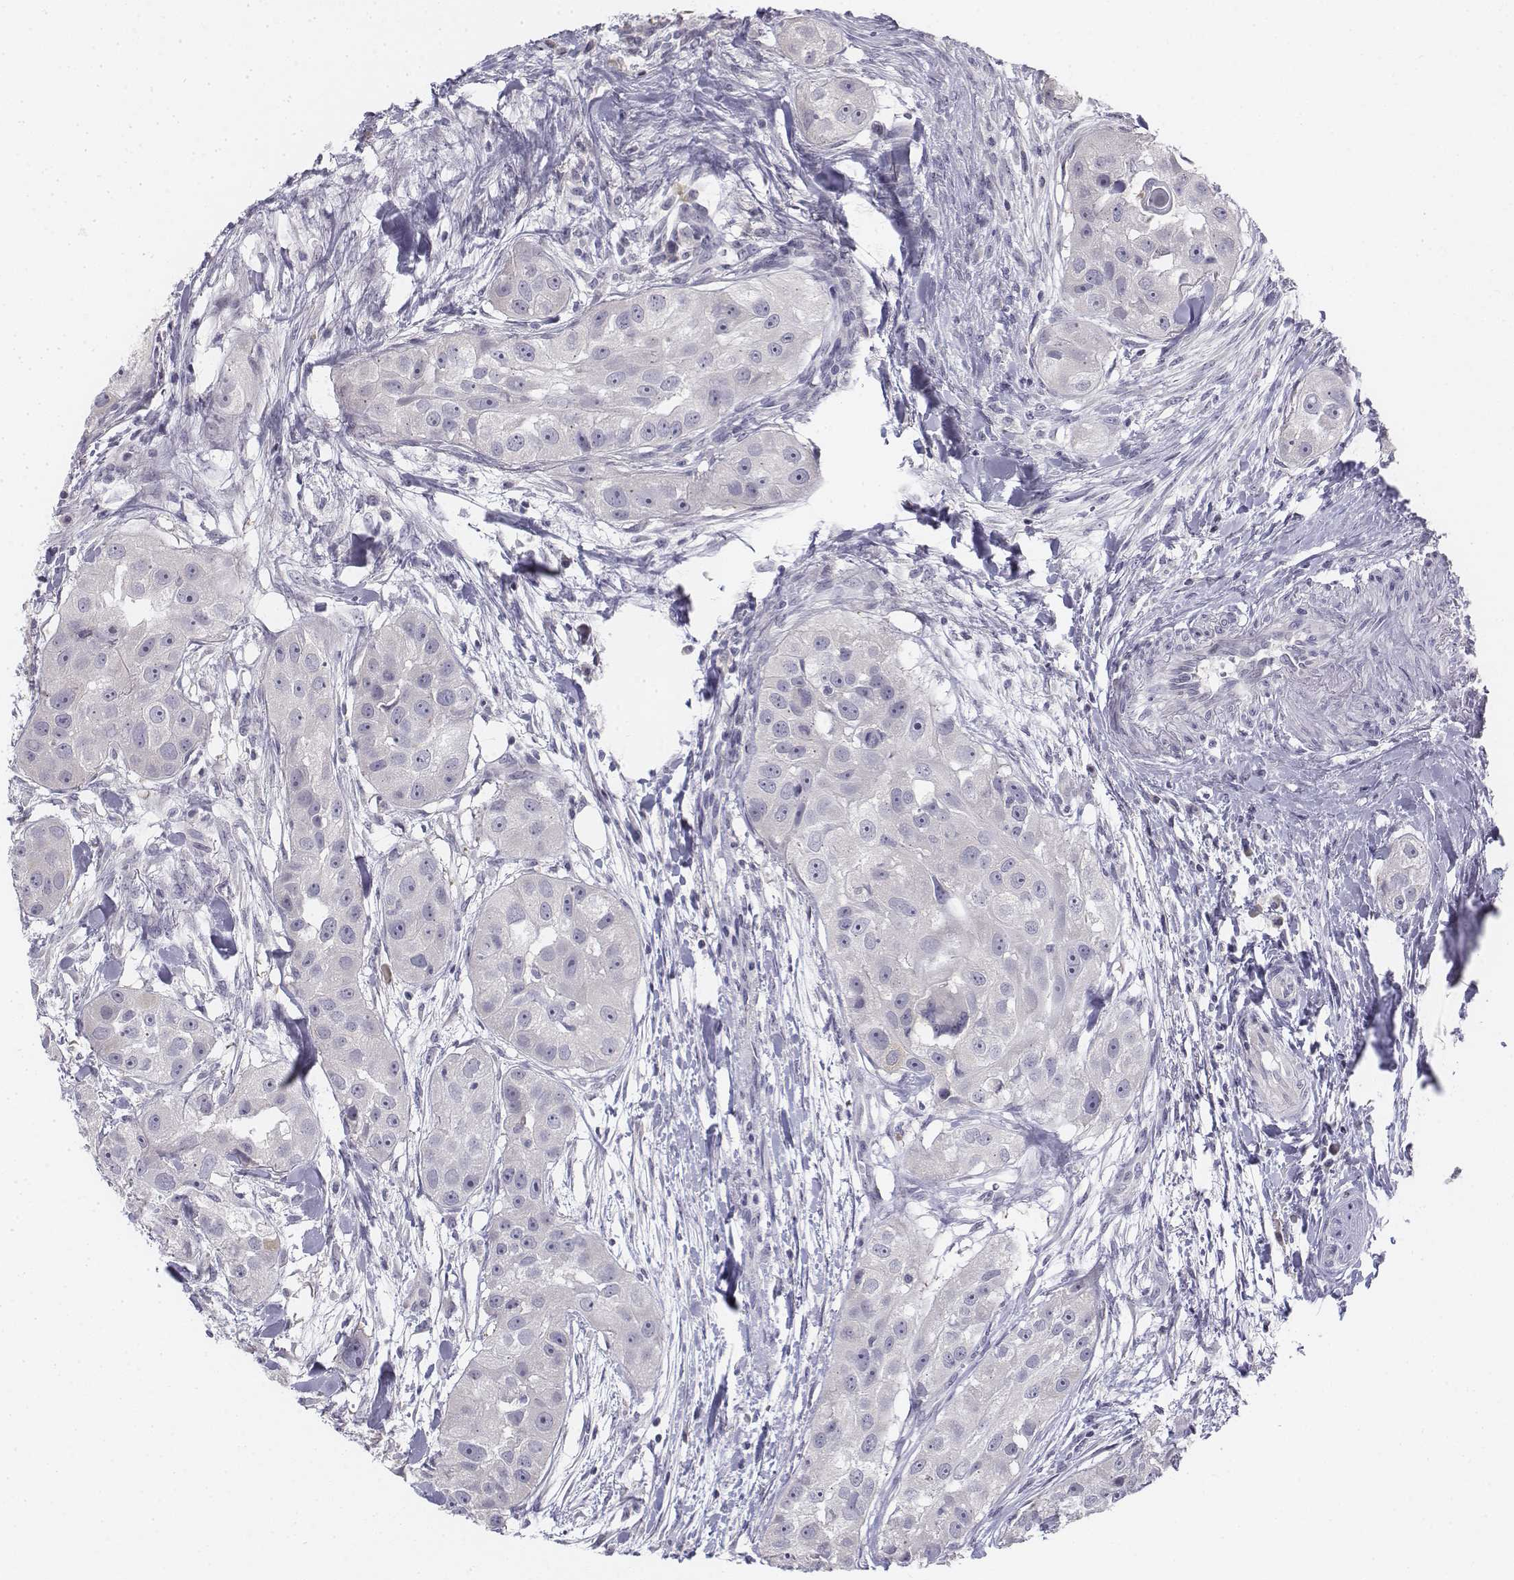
{"staining": {"intensity": "negative", "quantity": "none", "location": "none"}, "tissue": "head and neck cancer", "cell_type": "Tumor cells", "image_type": "cancer", "snomed": [{"axis": "morphology", "description": "Squamous cell carcinoma, NOS"}, {"axis": "topography", "description": "Head-Neck"}], "caption": "Image shows no protein positivity in tumor cells of squamous cell carcinoma (head and neck) tissue.", "gene": "PENK", "patient": {"sex": "male", "age": 51}}